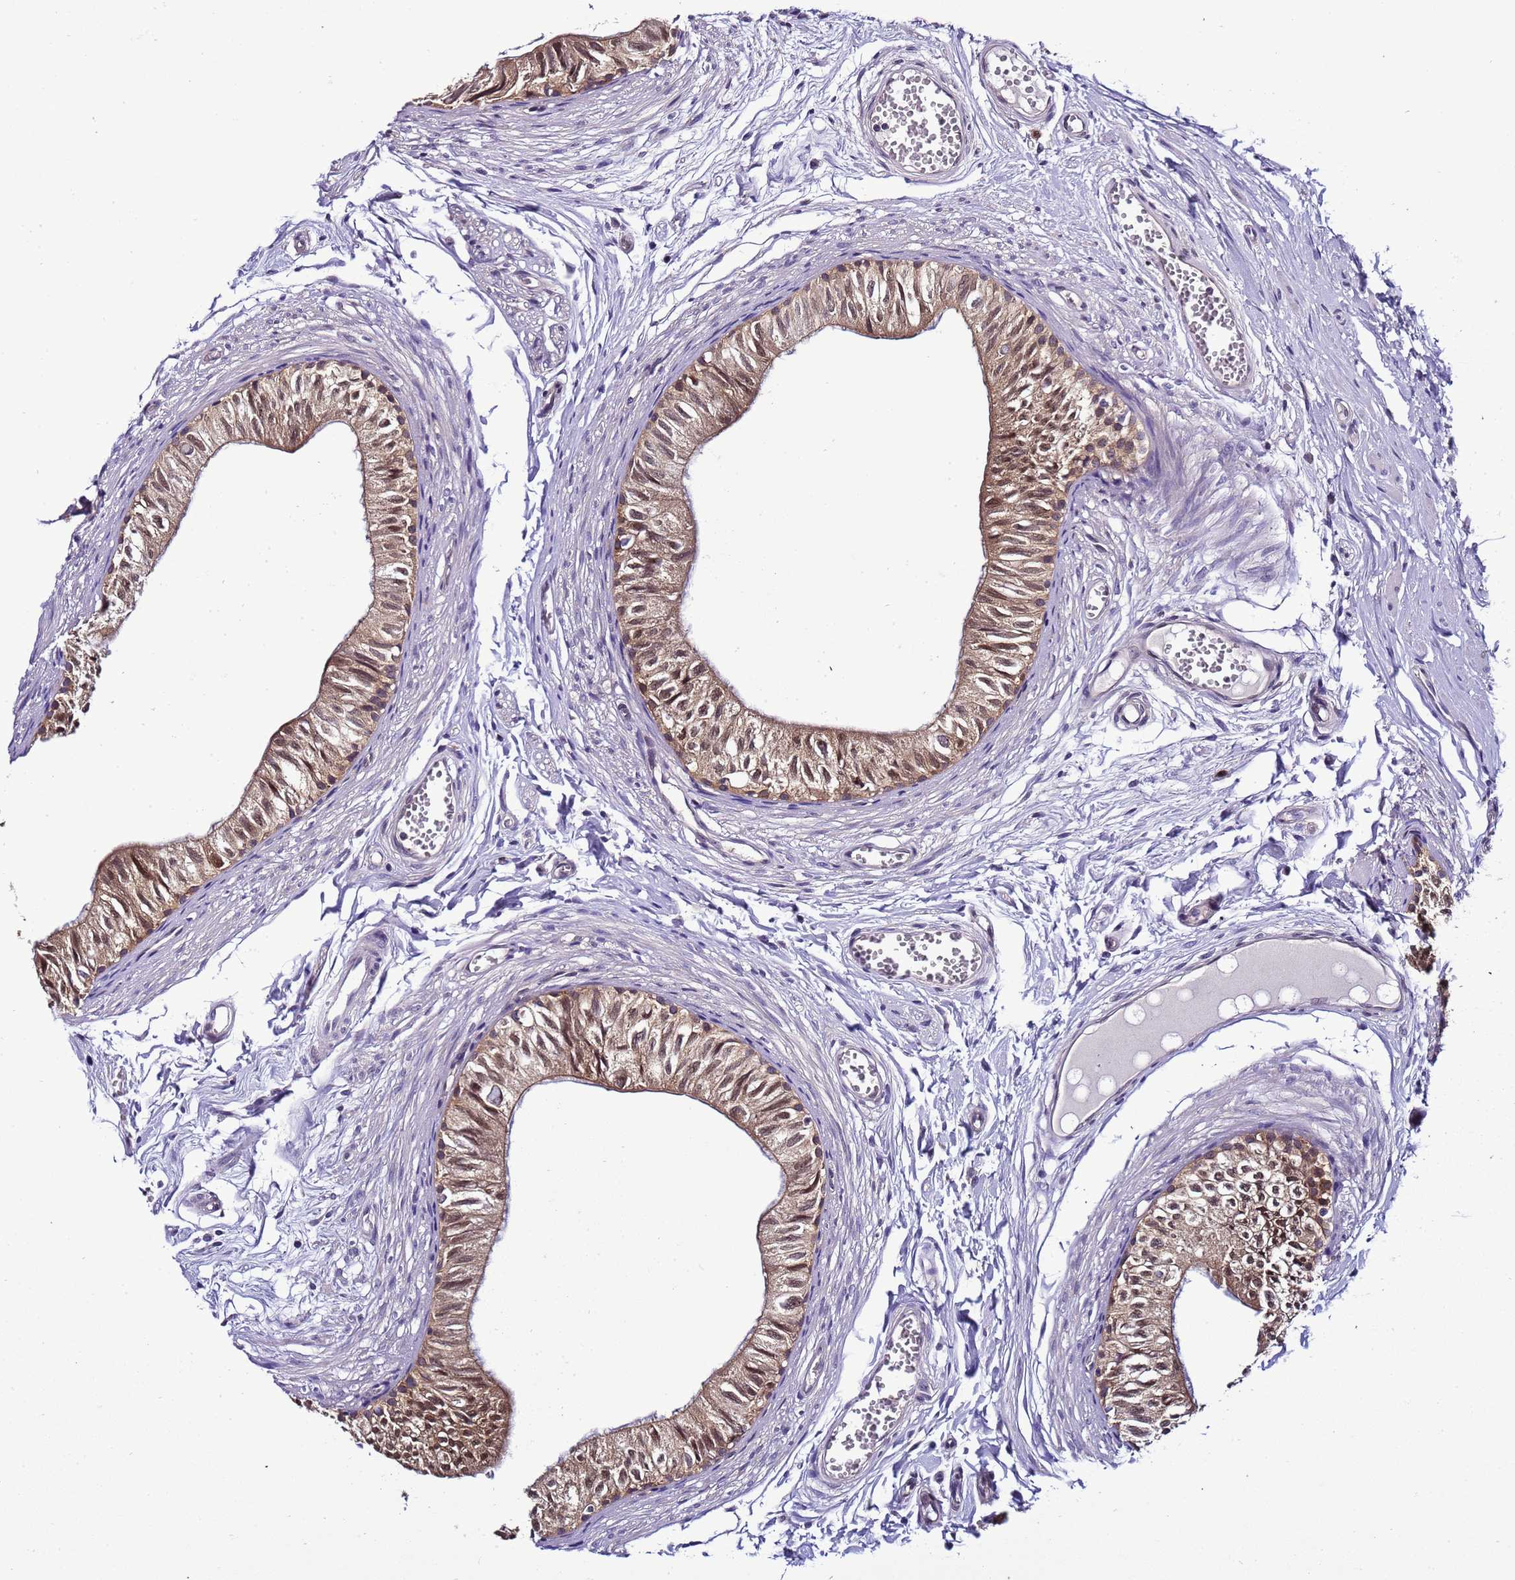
{"staining": {"intensity": "moderate", "quantity": ">75%", "location": "cytoplasmic/membranous,nuclear"}, "tissue": "epididymis", "cell_type": "Glandular cells", "image_type": "normal", "snomed": [{"axis": "morphology", "description": "Normal tissue, NOS"}, {"axis": "topography", "description": "Epididymis"}], "caption": "This histopathology image reveals IHC staining of normal human epididymis, with medium moderate cytoplasmic/membranous,nuclear expression in approximately >75% of glandular cells.", "gene": "DDI2", "patient": {"sex": "male", "age": 37}}